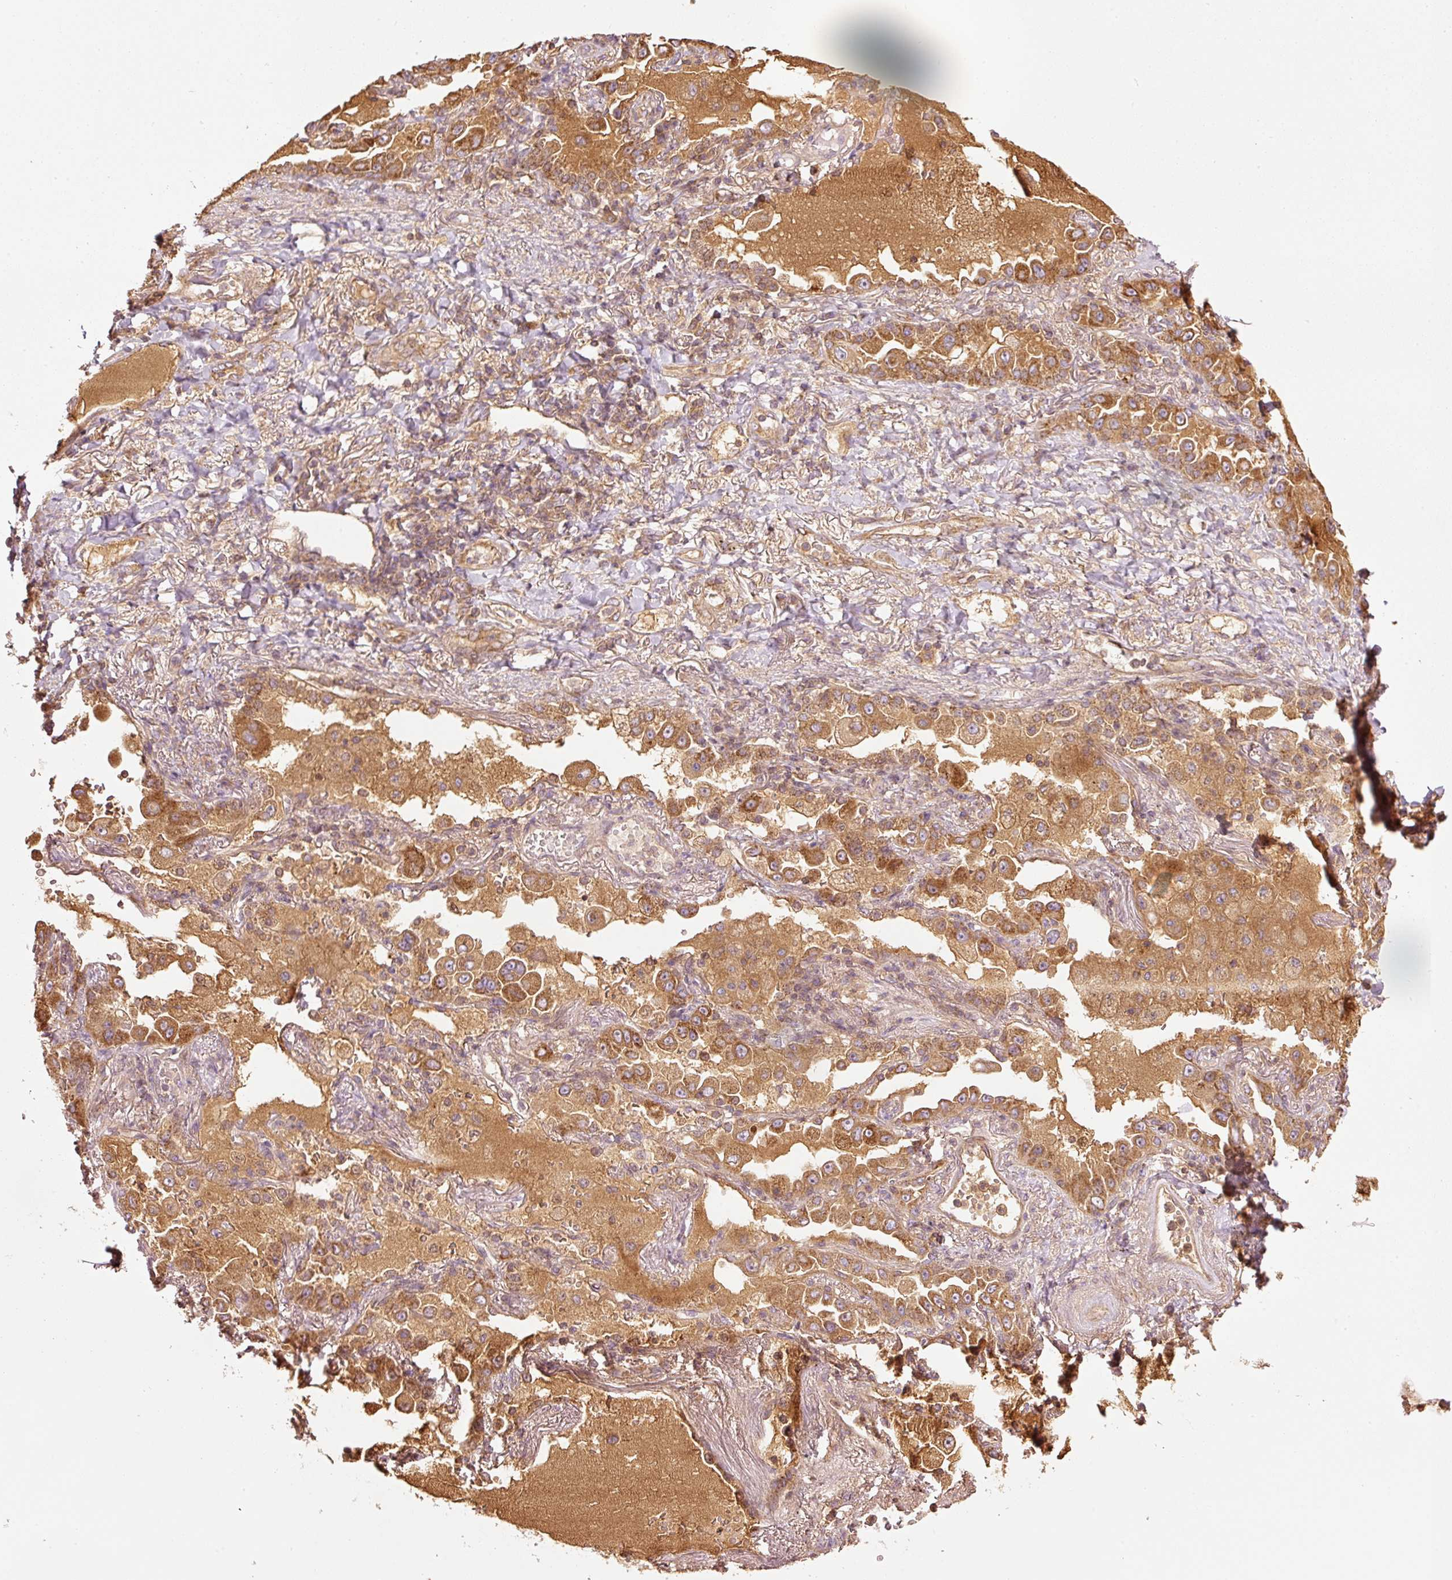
{"staining": {"intensity": "strong", "quantity": ">75%", "location": "cytoplasmic/membranous"}, "tissue": "lung cancer", "cell_type": "Tumor cells", "image_type": "cancer", "snomed": [{"axis": "morphology", "description": "Squamous cell carcinoma, NOS"}, {"axis": "topography", "description": "Lung"}], "caption": "Lung squamous cell carcinoma stained for a protein reveals strong cytoplasmic/membranous positivity in tumor cells.", "gene": "SERPING1", "patient": {"sex": "male", "age": 74}}